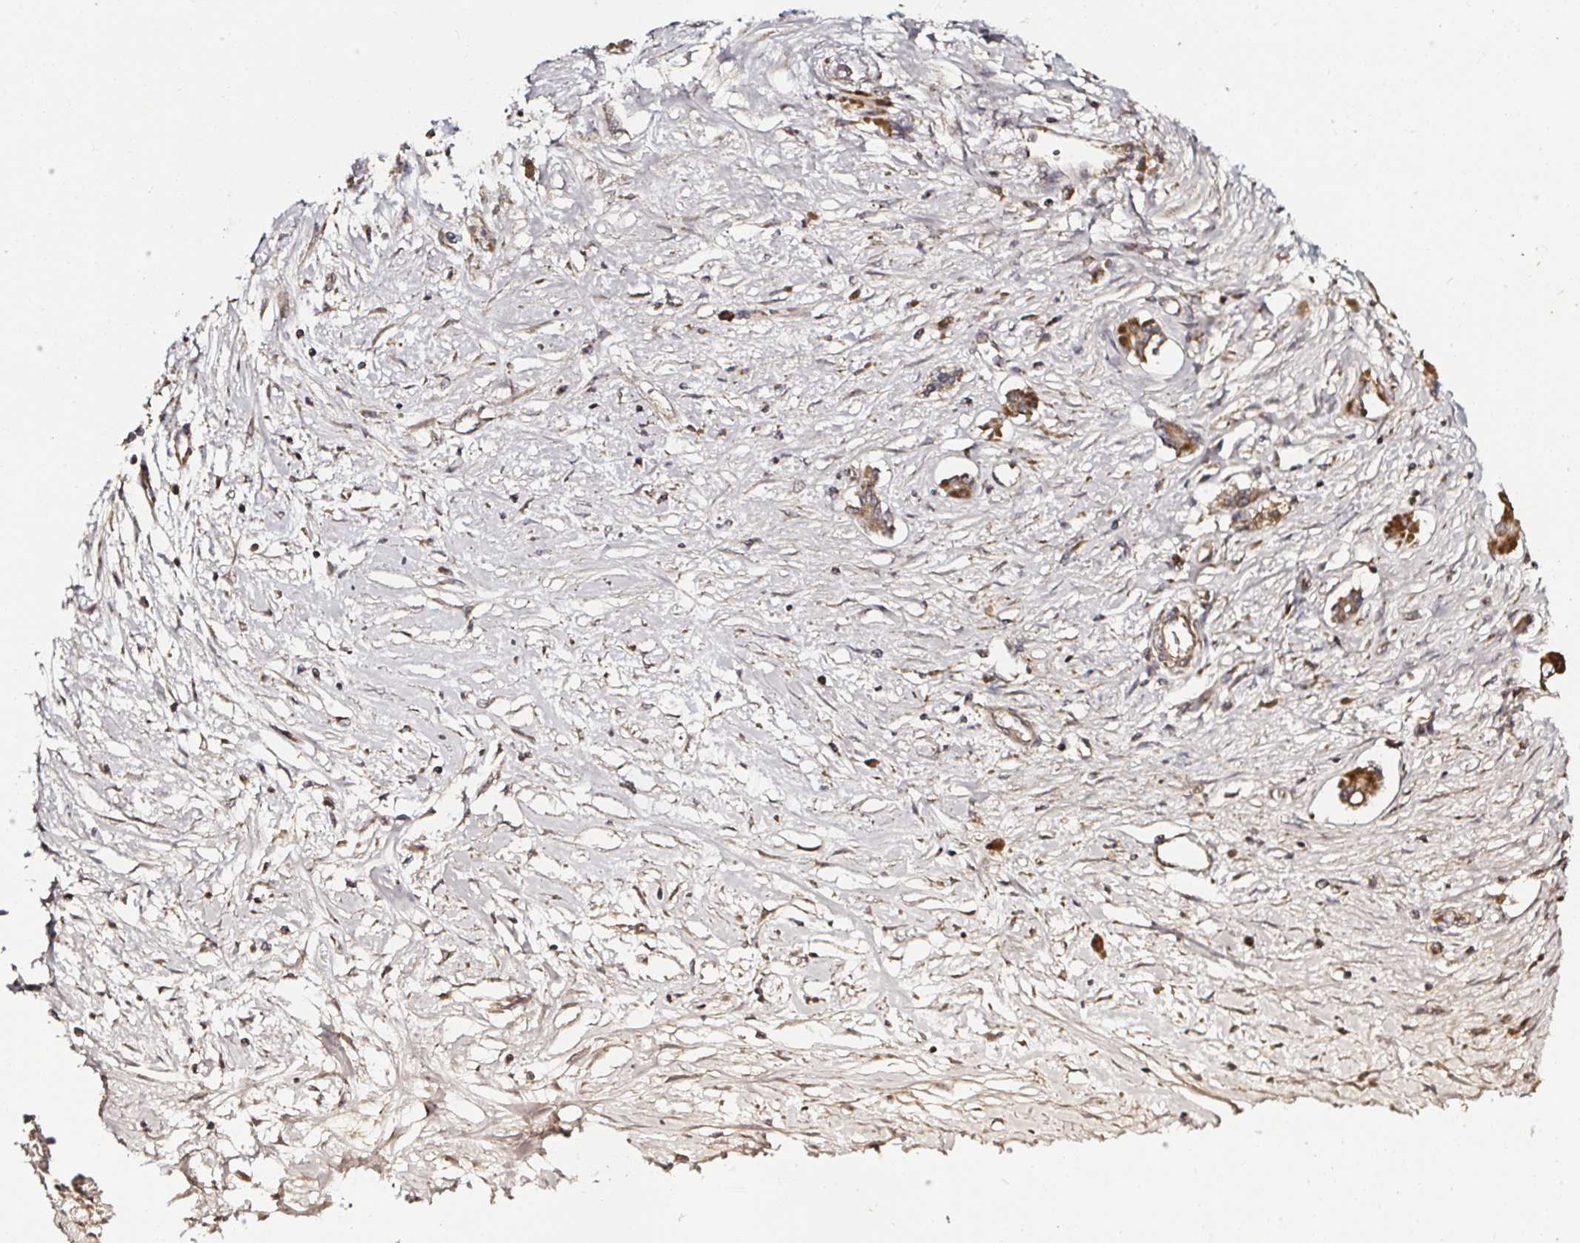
{"staining": {"intensity": "strong", "quantity": ">75%", "location": "cytoplasmic/membranous"}, "tissue": "pancreatic cancer", "cell_type": "Tumor cells", "image_type": "cancer", "snomed": [{"axis": "morphology", "description": "Adenocarcinoma, NOS"}, {"axis": "topography", "description": "Pancreas"}], "caption": "Immunohistochemistry (IHC) staining of adenocarcinoma (pancreatic), which shows high levels of strong cytoplasmic/membranous staining in about >75% of tumor cells indicating strong cytoplasmic/membranous protein staining. The staining was performed using DAB (3,3'-diaminobenzidine) (brown) for protein detection and nuclei were counterstained in hematoxylin (blue).", "gene": "ATAD3B", "patient": {"sex": "male", "age": 68}}